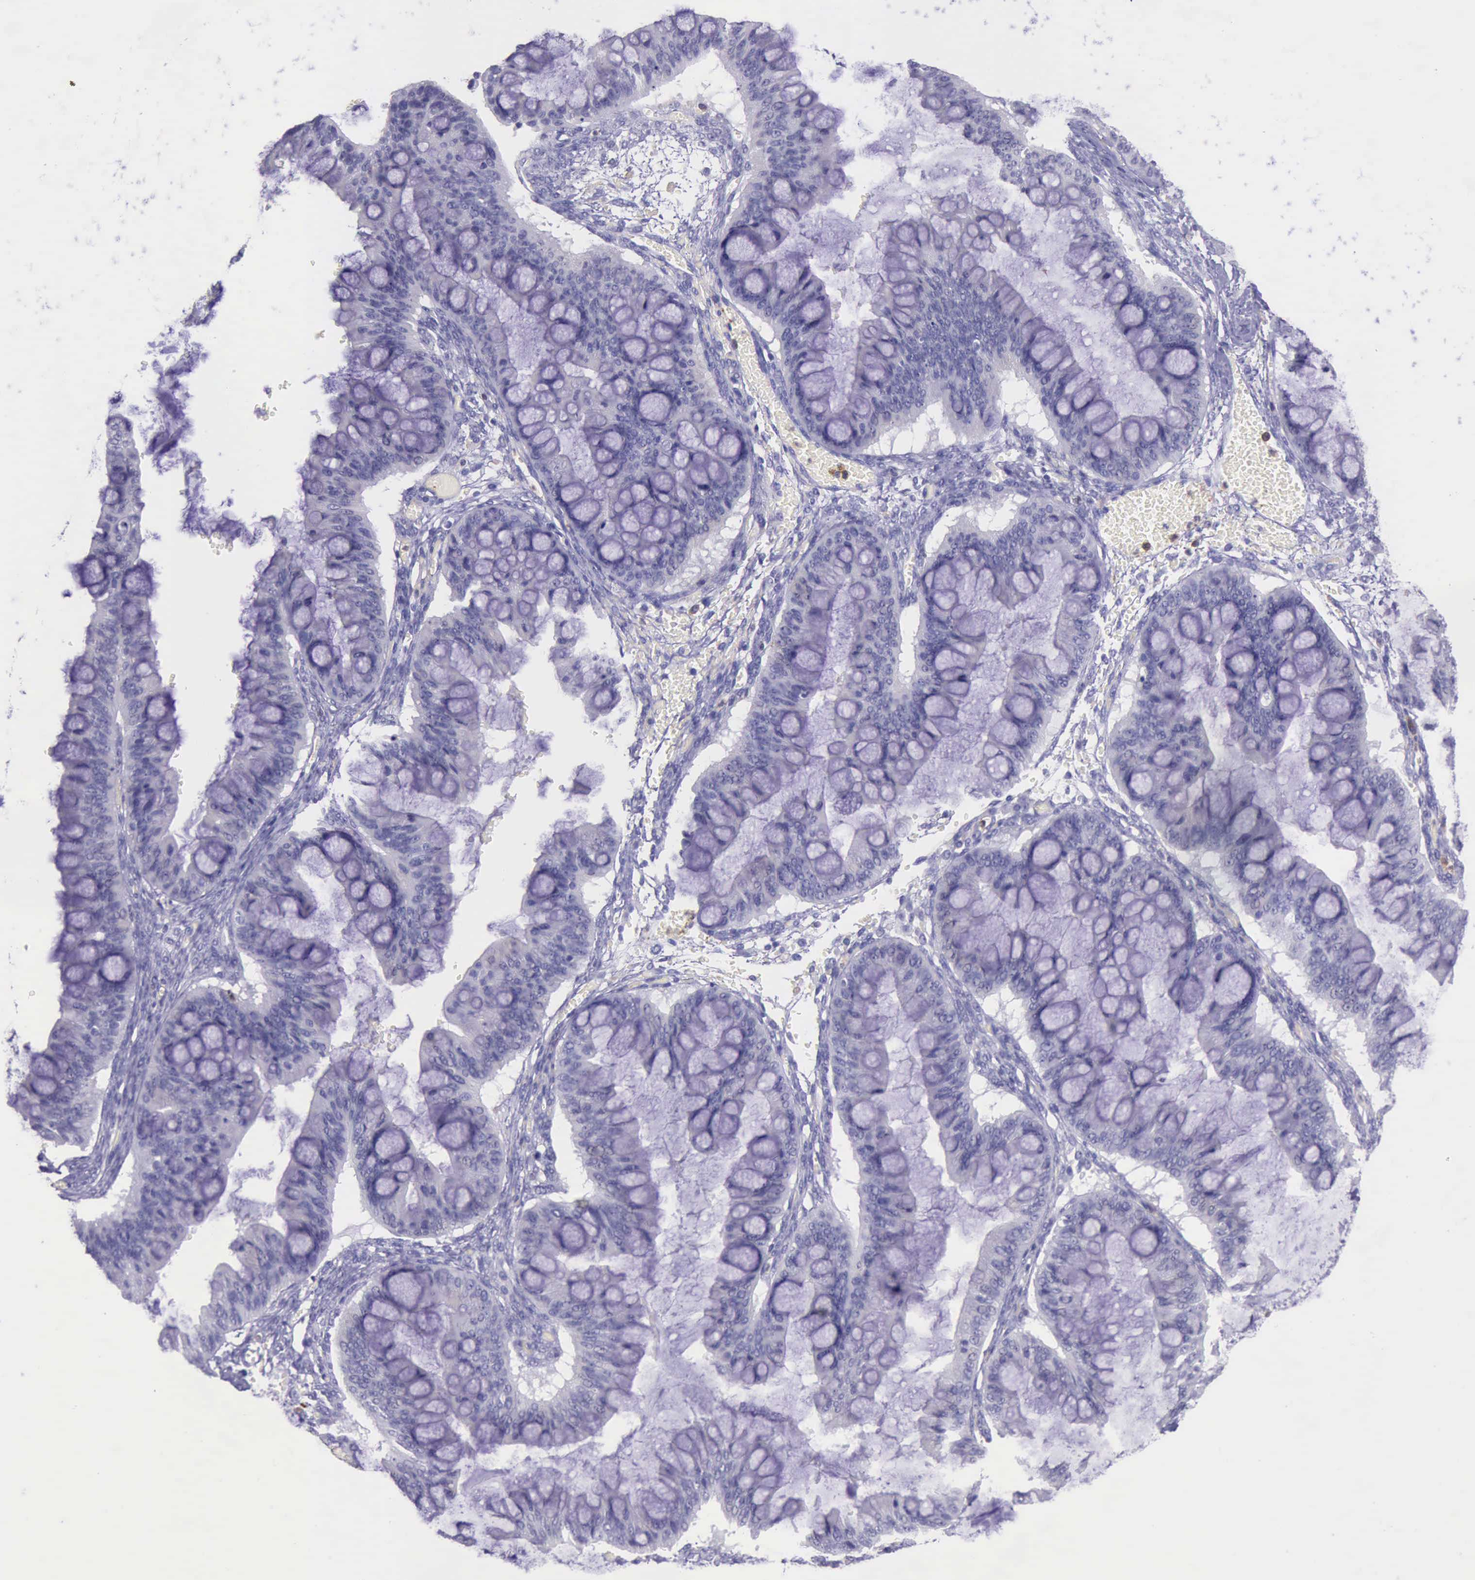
{"staining": {"intensity": "negative", "quantity": "none", "location": "none"}, "tissue": "ovarian cancer", "cell_type": "Tumor cells", "image_type": "cancer", "snomed": [{"axis": "morphology", "description": "Cystadenocarcinoma, mucinous, NOS"}, {"axis": "topography", "description": "Ovary"}], "caption": "Immunohistochemical staining of ovarian cancer demonstrates no significant expression in tumor cells.", "gene": "BTK", "patient": {"sex": "female", "age": 73}}